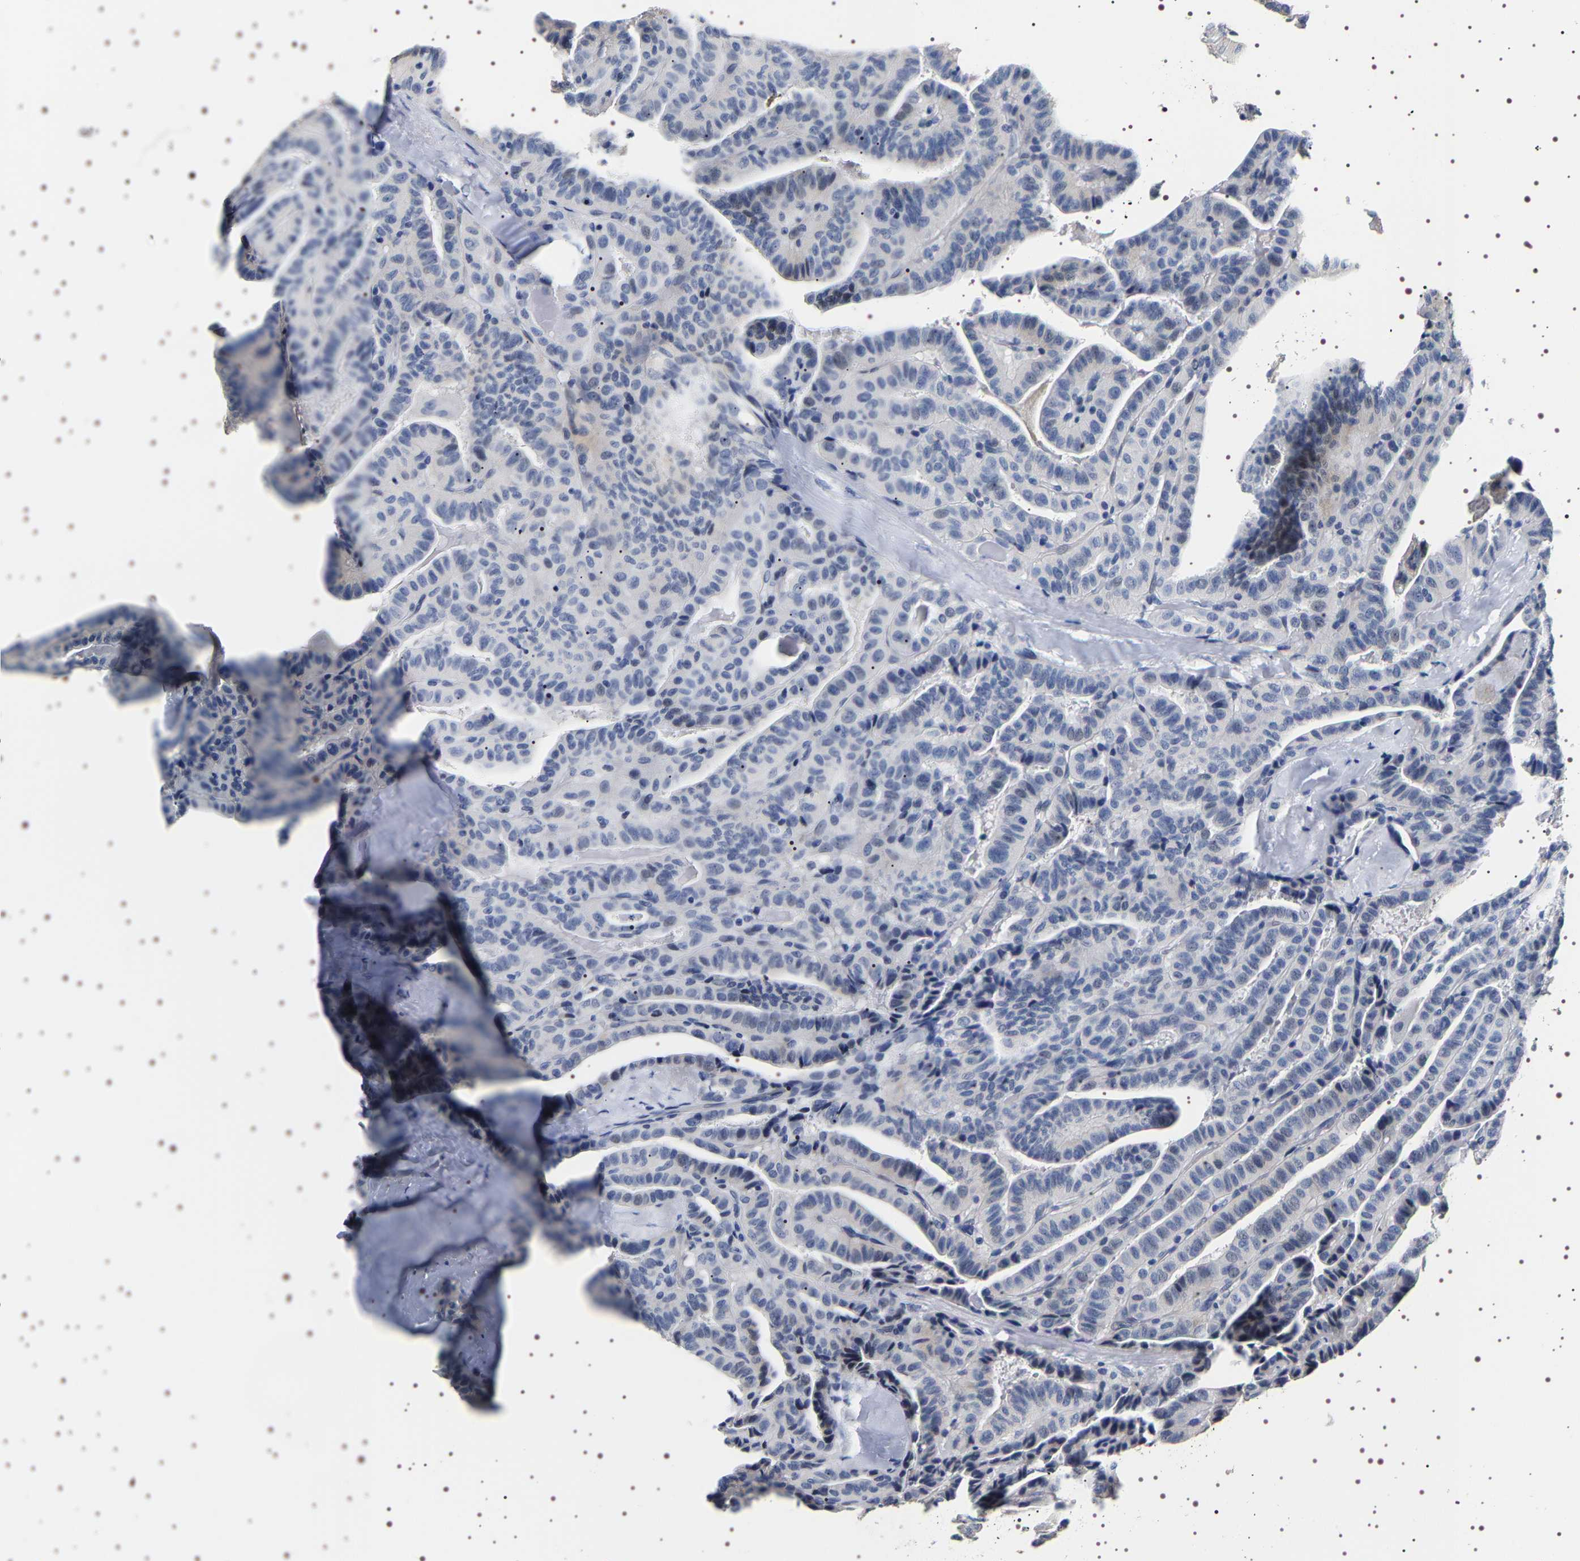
{"staining": {"intensity": "negative", "quantity": "none", "location": "none"}, "tissue": "thyroid cancer", "cell_type": "Tumor cells", "image_type": "cancer", "snomed": [{"axis": "morphology", "description": "Papillary adenocarcinoma, NOS"}, {"axis": "topography", "description": "Thyroid gland"}], "caption": "An immunohistochemistry image of thyroid cancer is shown. There is no staining in tumor cells of thyroid cancer.", "gene": "UBQLN3", "patient": {"sex": "male", "age": 77}}